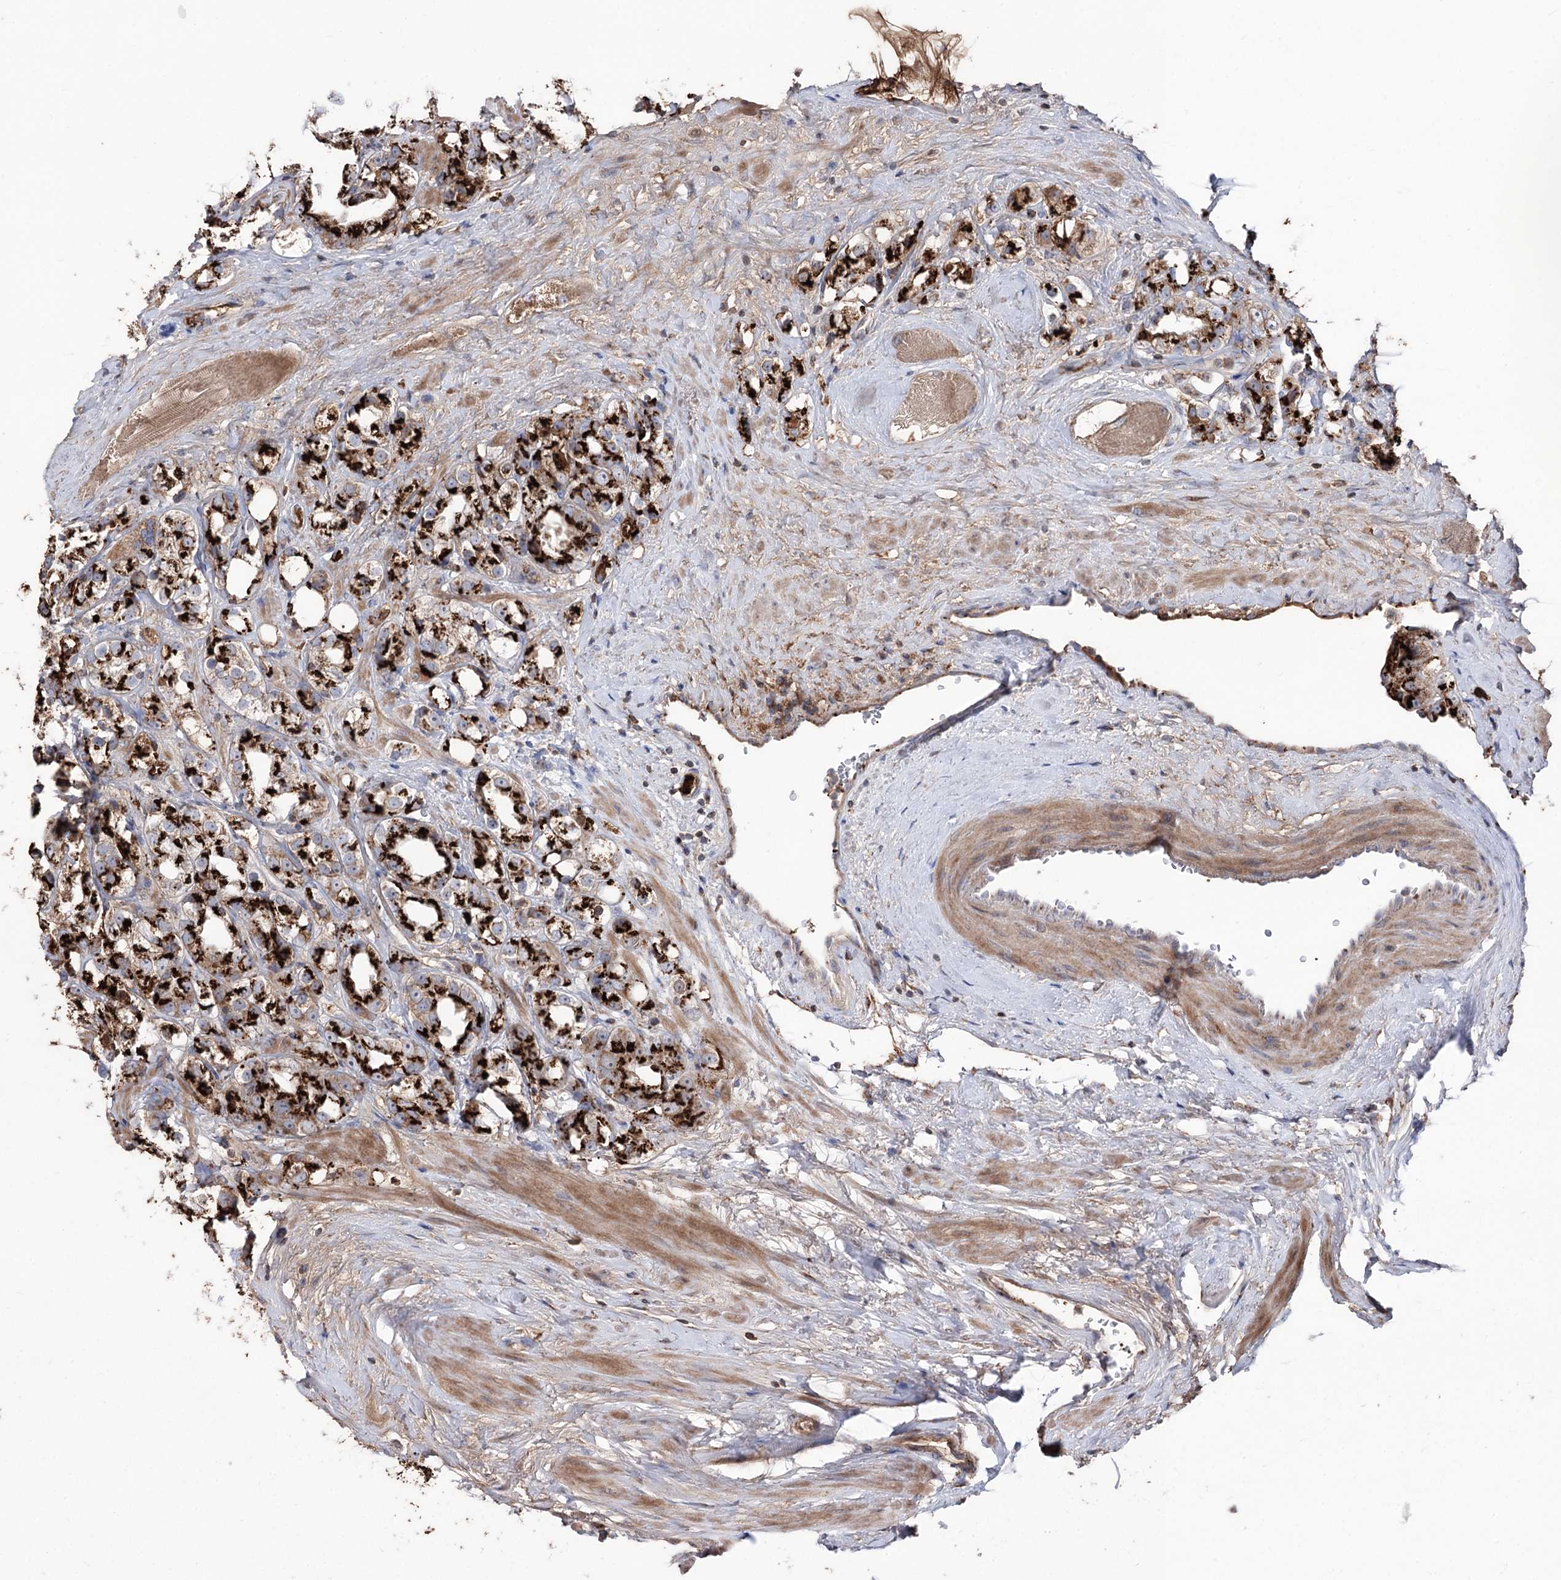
{"staining": {"intensity": "strong", "quantity": ">75%", "location": "cytoplasmic/membranous"}, "tissue": "prostate cancer", "cell_type": "Tumor cells", "image_type": "cancer", "snomed": [{"axis": "morphology", "description": "Adenocarcinoma, NOS"}, {"axis": "topography", "description": "Prostate"}], "caption": "A brown stain shows strong cytoplasmic/membranous positivity of a protein in prostate cancer (adenocarcinoma) tumor cells.", "gene": "ARHGAP20", "patient": {"sex": "male", "age": 79}}